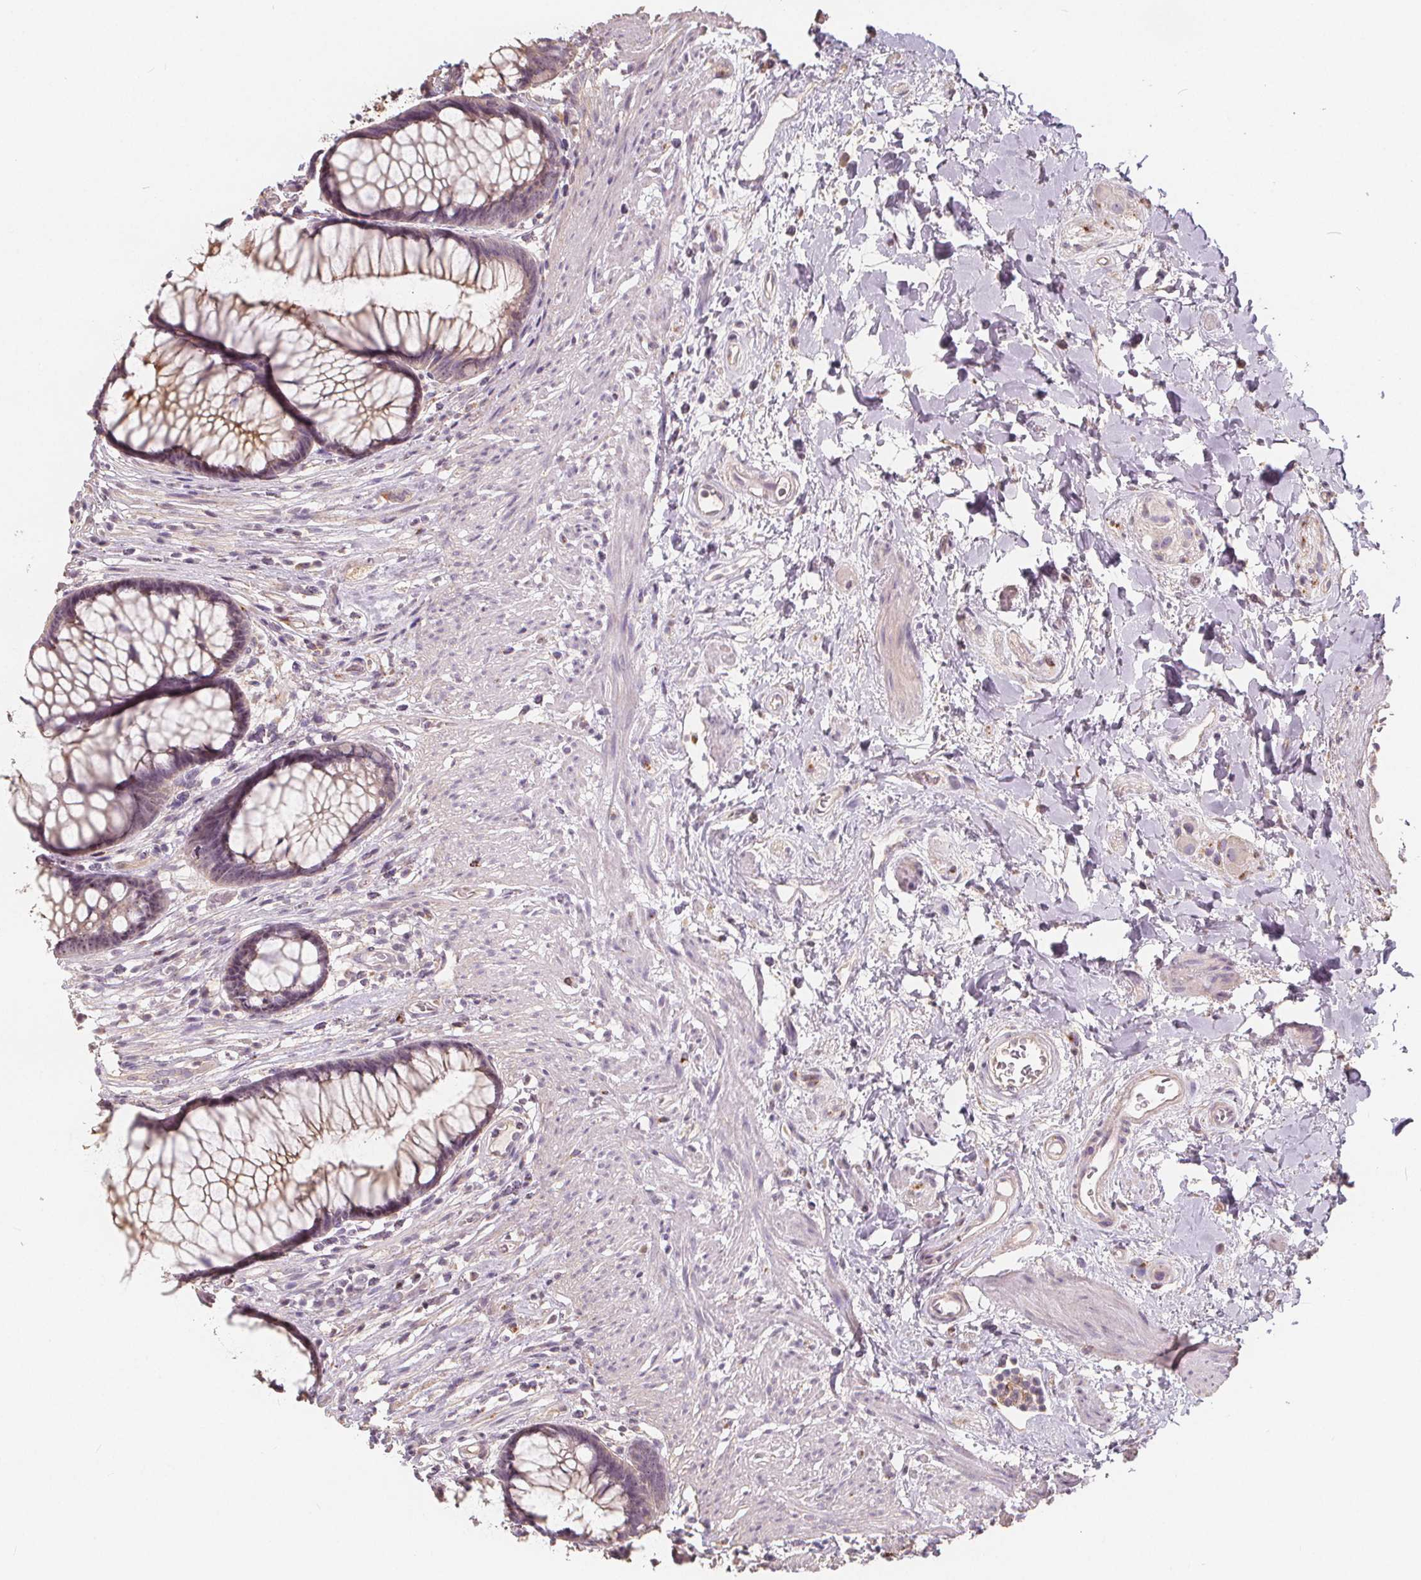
{"staining": {"intensity": "weak", "quantity": ">75%", "location": "cytoplasmic/membranous"}, "tissue": "rectum", "cell_type": "Glandular cells", "image_type": "normal", "snomed": [{"axis": "morphology", "description": "Normal tissue, NOS"}, {"axis": "topography", "description": "Smooth muscle"}, {"axis": "topography", "description": "Rectum"}], "caption": "Normal rectum was stained to show a protein in brown. There is low levels of weak cytoplasmic/membranous positivity in about >75% of glandular cells.", "gene": "DRC3", "patient": {"sex": "male", "age": 53}}